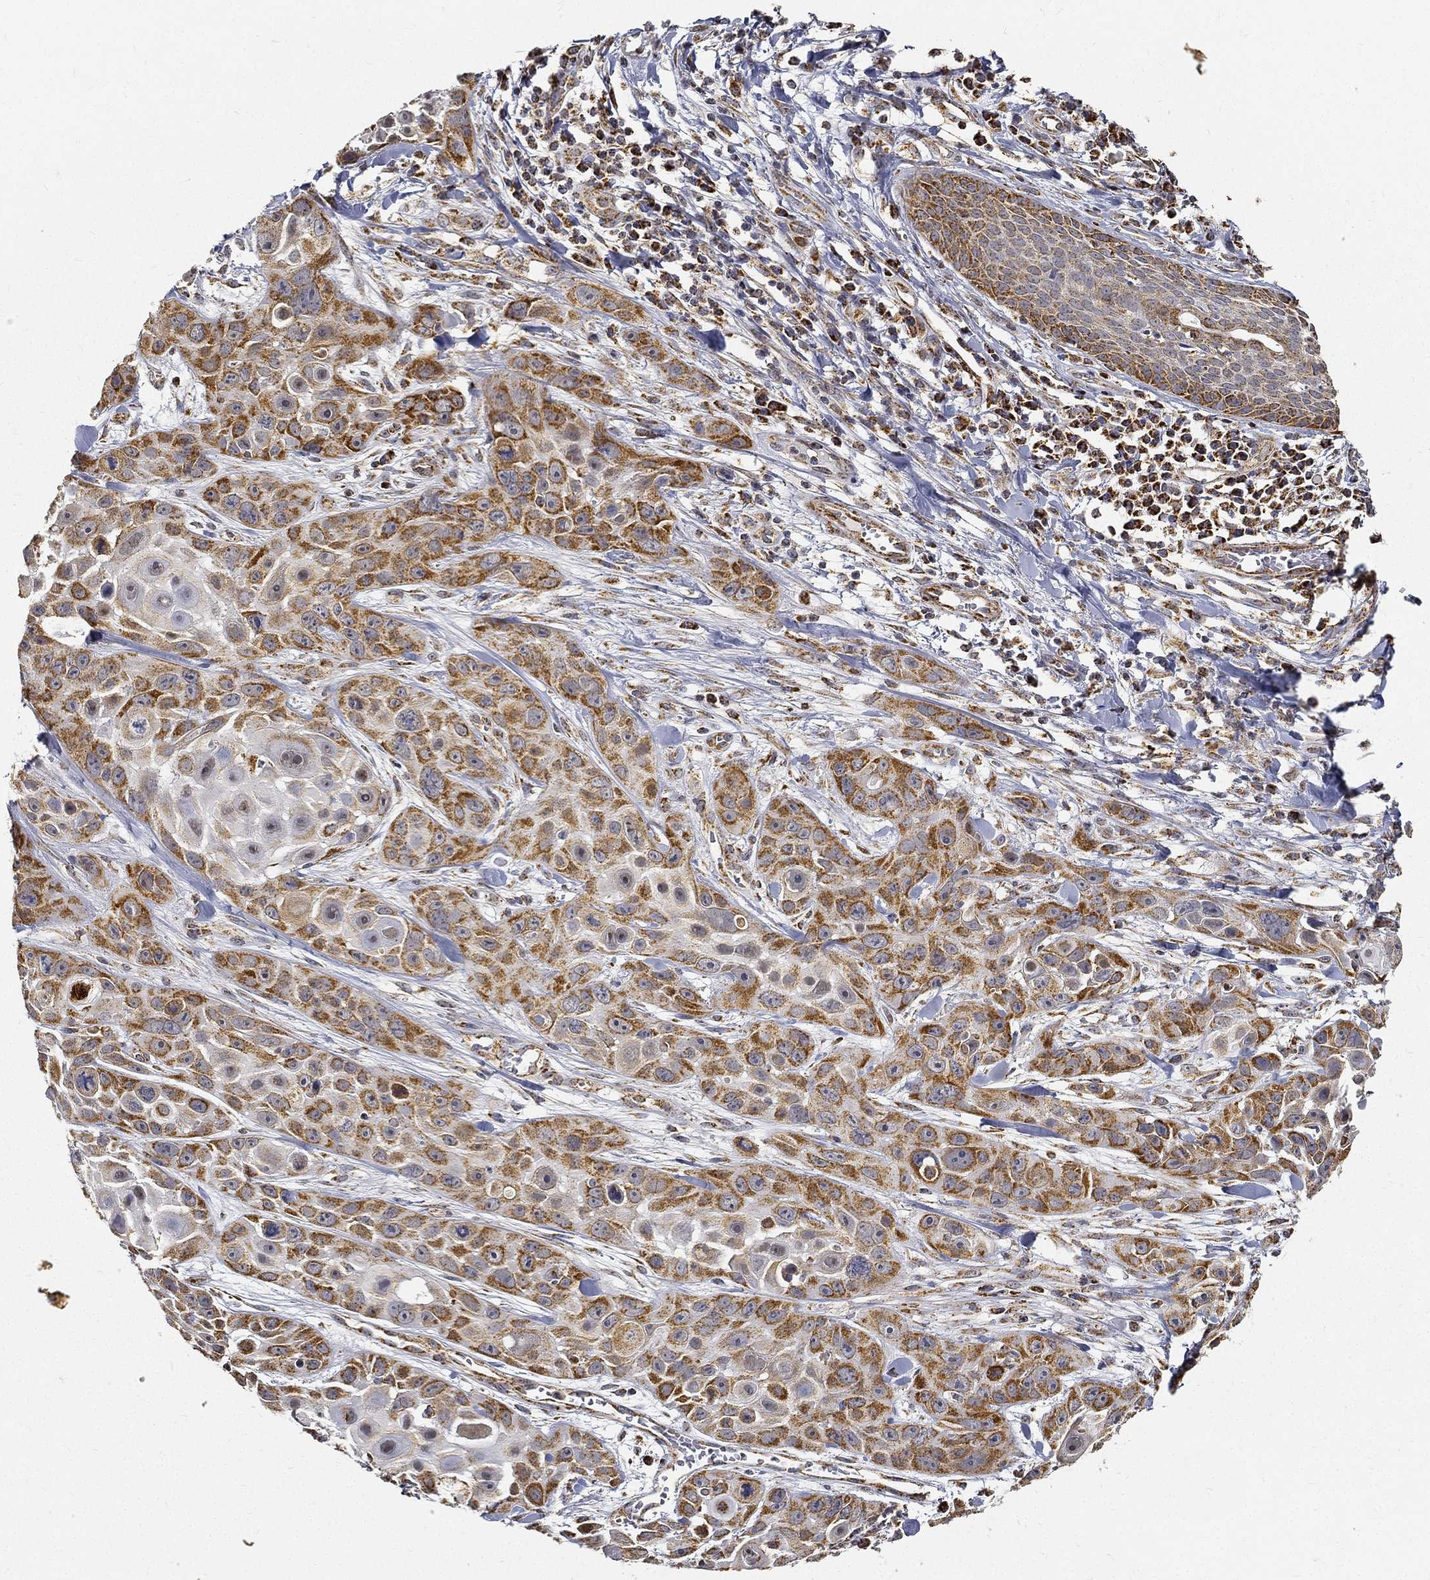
{"staining": {"intensity": "strong", "quantity": "25%-75%", "location": "cytoplasmic/membranous"}, "tissue": "skin cancer", "cell_type": "Tumor cells", "image_type": "cancer", "snomed": [{"axis": "morphology", "description": "Squamous cell carcinoma, NOS"}, {"axis": "topography", "description": "Skin"}, {"axis": "topography", "description": "Anal"}], "caption": "Protein expression analysis of human skin cancer (squamous cell carcinoma) reveals strong cytoplasmic/membranous staining in approximately 25%-75% of tumor cells.", "gene": "NDUFAB1", "patient": {"sex": "female", "age": 75}}